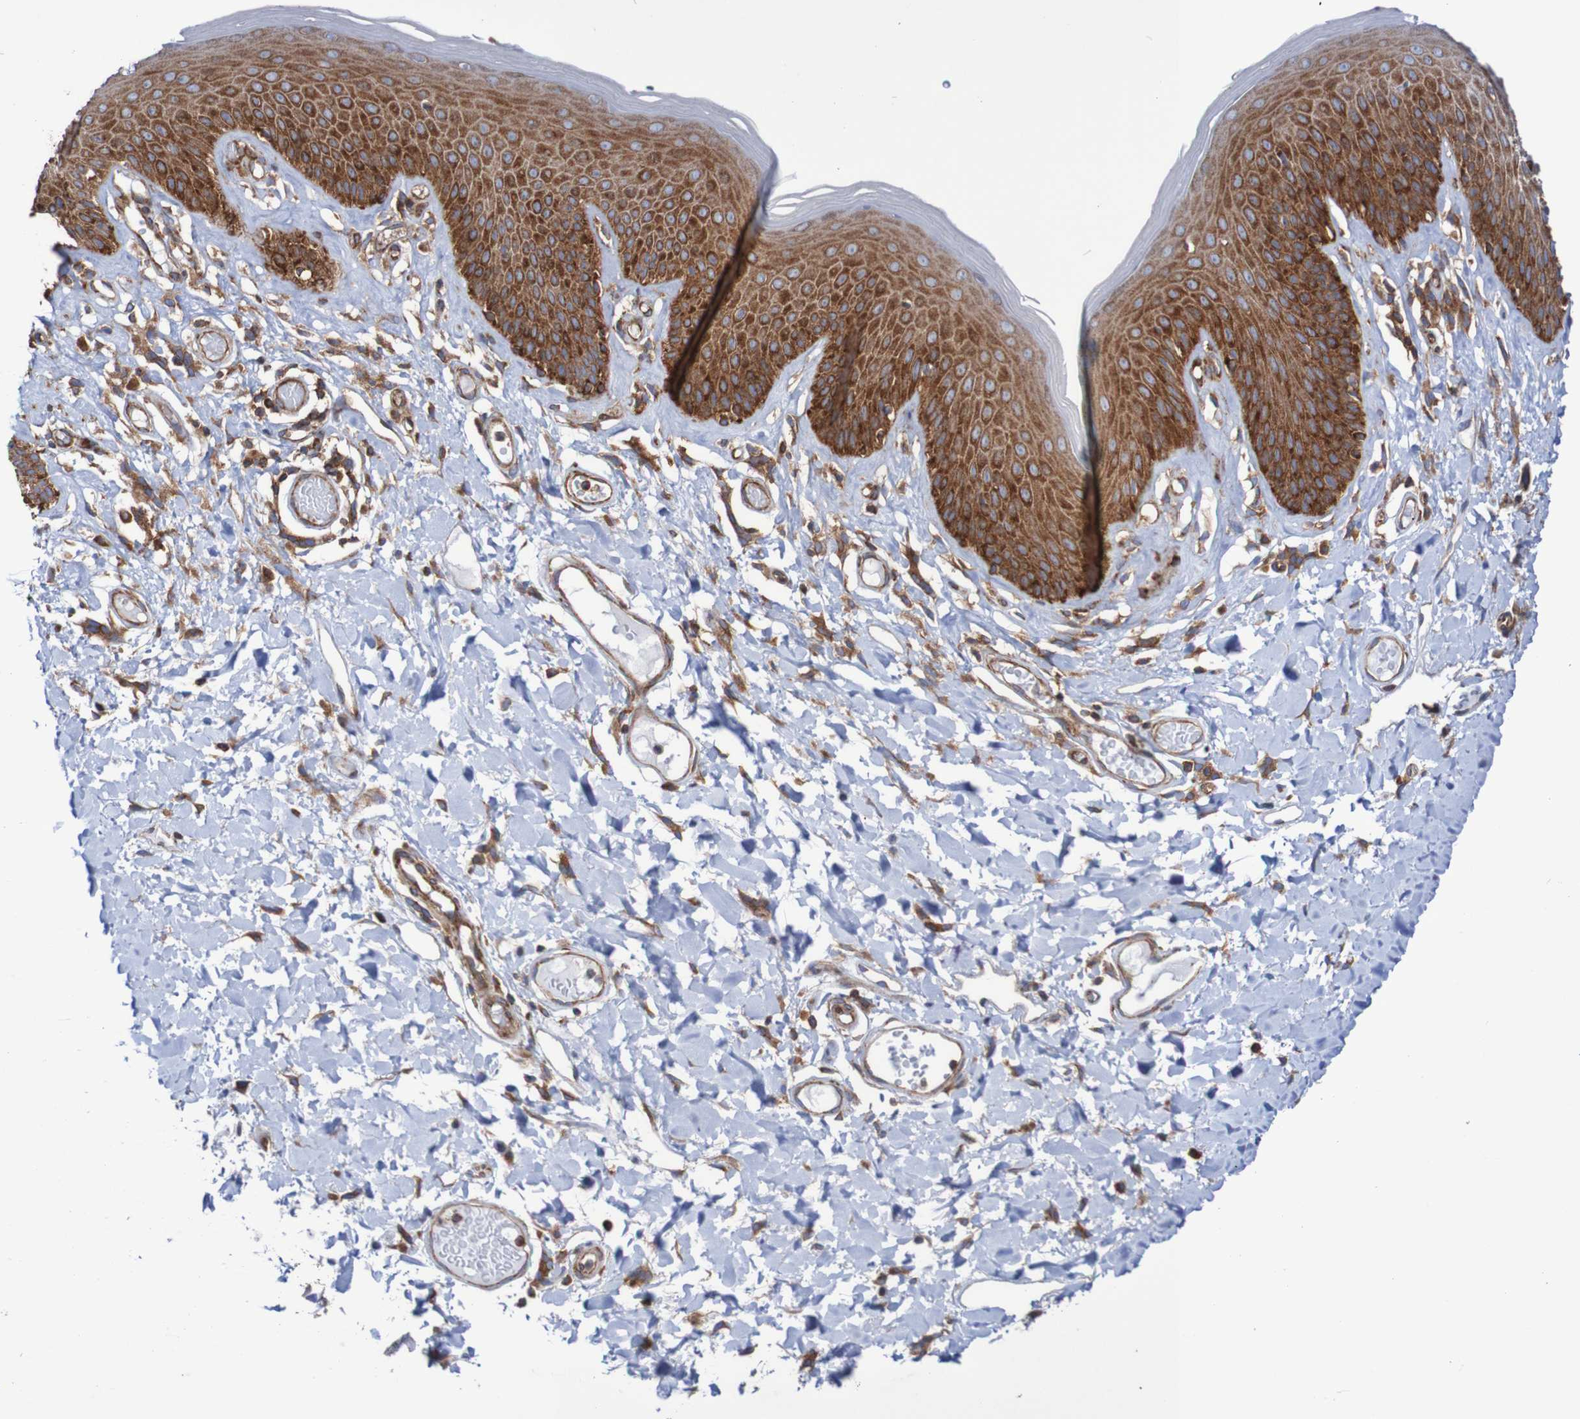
{"staining": {"intensity": "strong", "quantity": ">75%", "location": "cytoplasmic/membranous"}, "tissue": "skin", "cell_type": "Epidermal cells", "image_type": "normal", "snomed": [{"axis": "morphology", "description": "Normal tissue, NOS"}, {"axis": "topography", "description": "Vulva"}], "caption": "Skin was stained to show a protein in brown. There is high levels of strong cytoplasmic/membranous staining in about >75% of epidermal cells. (Stains: DAB in brown, nuclei in blue, Microscopy: brightfield microscopy at high magnification).", "gene": "FXR2", "patient": {"sex": "female", "age": 73}}